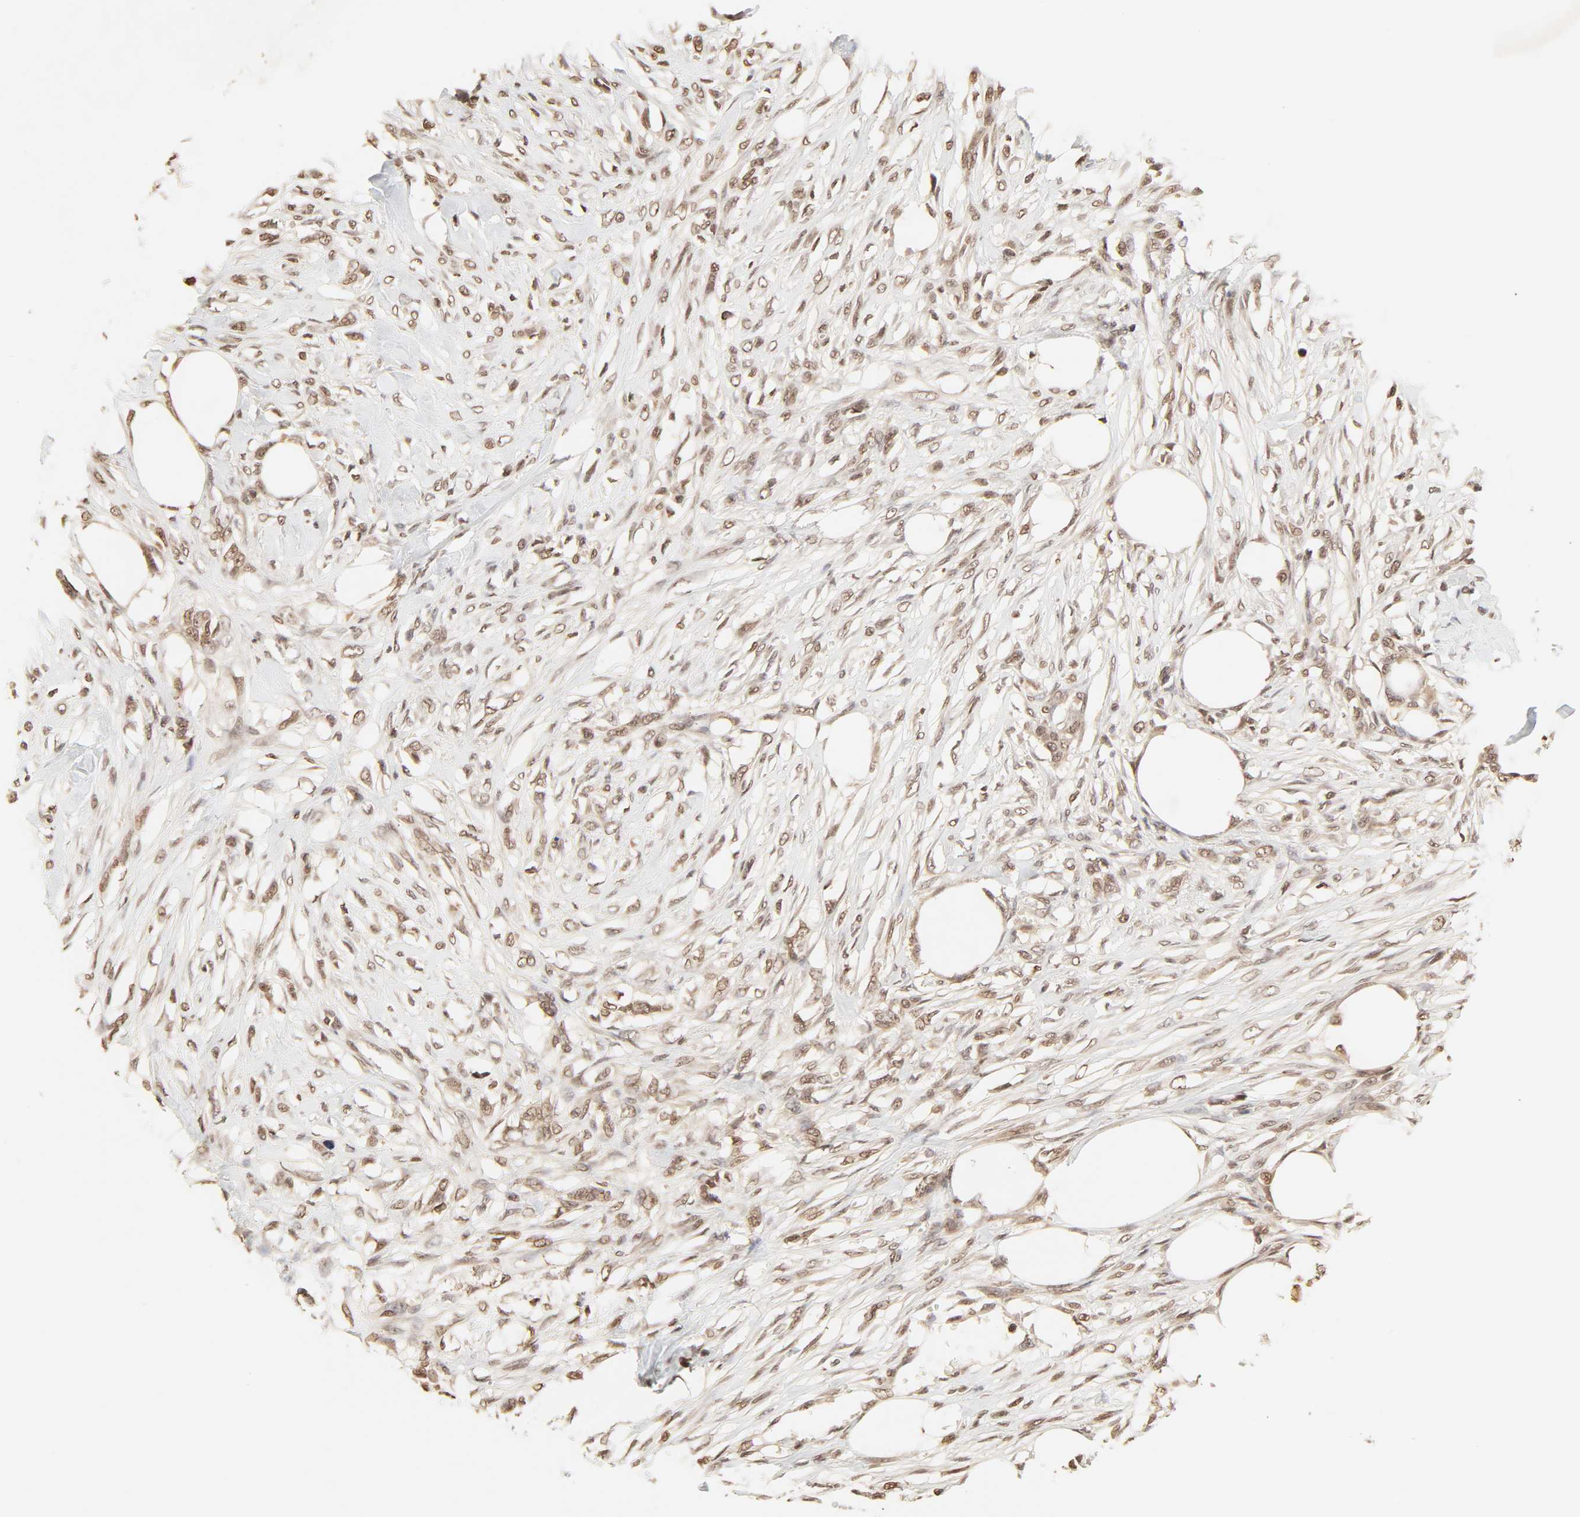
{"staining": {"intensity": "moderate", "quantity": ">75%", "location": "cytoplasmic/membranous,nuclear"}, "tissue": "skin cancer", "cell_type": "Tumor cells", "image_type": "cancer", "snomed": [{"axis": "morphology", "description": "Normal tissue, NOS"}, {"axis": "morphology", "description": "Squamous cell carcinoma, NOS"}, {"axis": "topography", "description": "Skin"}], "caption": "DAB (3,3'-diaminobenzidine) immunohistochemical staining of human squamous cell carcinoma (skin) demonstrates moderate cytoplasmic/membranous and nuclear protein expression in approximately >75% of tumor cells. The staining is performed using DAB (3,3'-diaminobenzidine) brown chromogen to label protein expression. The nuclei are counter-stained blue using hematoxylin.", "gene": "TBL1X", "patient": {"sex": "female", "age": 59}}